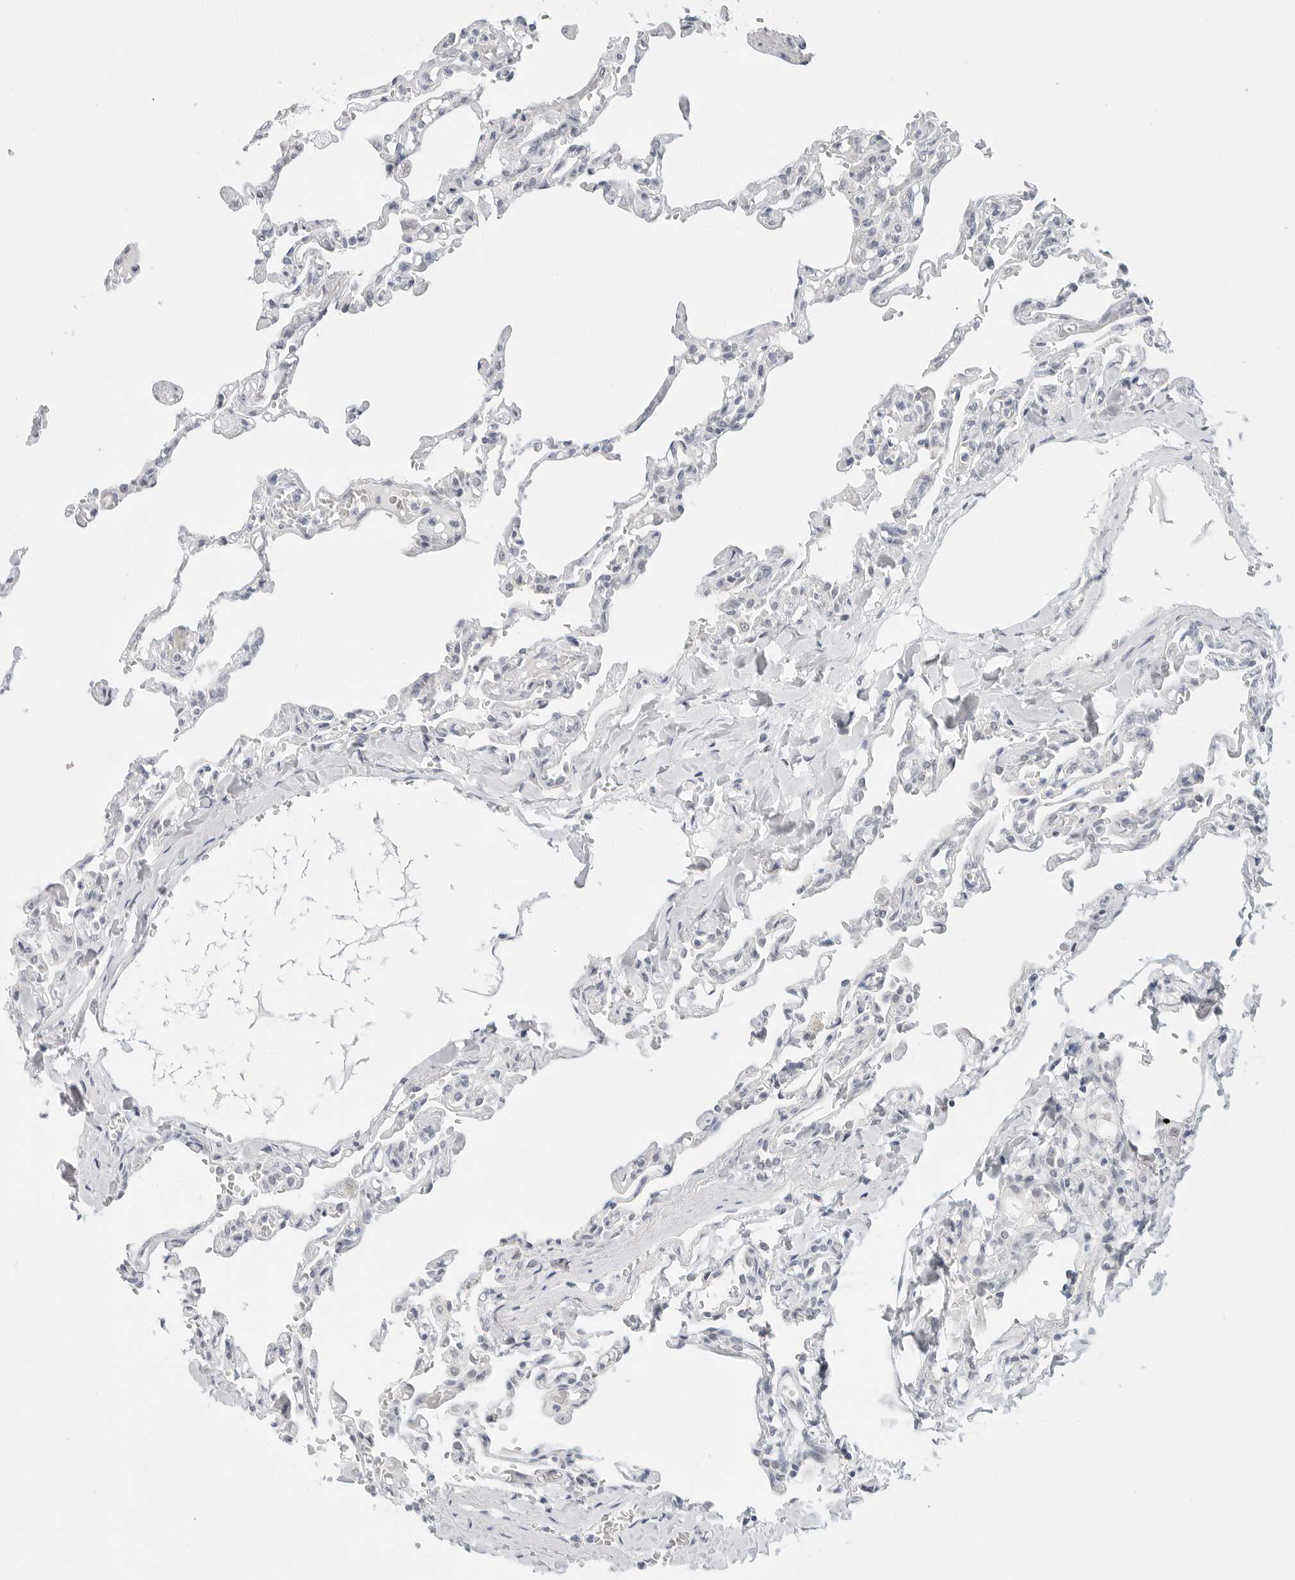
{"staining": {"intensity": "negative", "quantity": "none", "location": "none"}, "tissue": "lung", "cell_type": "Alveolar cells", "image_type": "normal", "snomed": [{"axis": "morphology", "description": "Normal tissue, NOS"}, {"axis": "topography", "description": "Lung"}], "caption": "The image reveals no significant staining in alveolar cells of lung.", "gene": "TSEN2", "patient": {"sex": "male", "age": 21}}